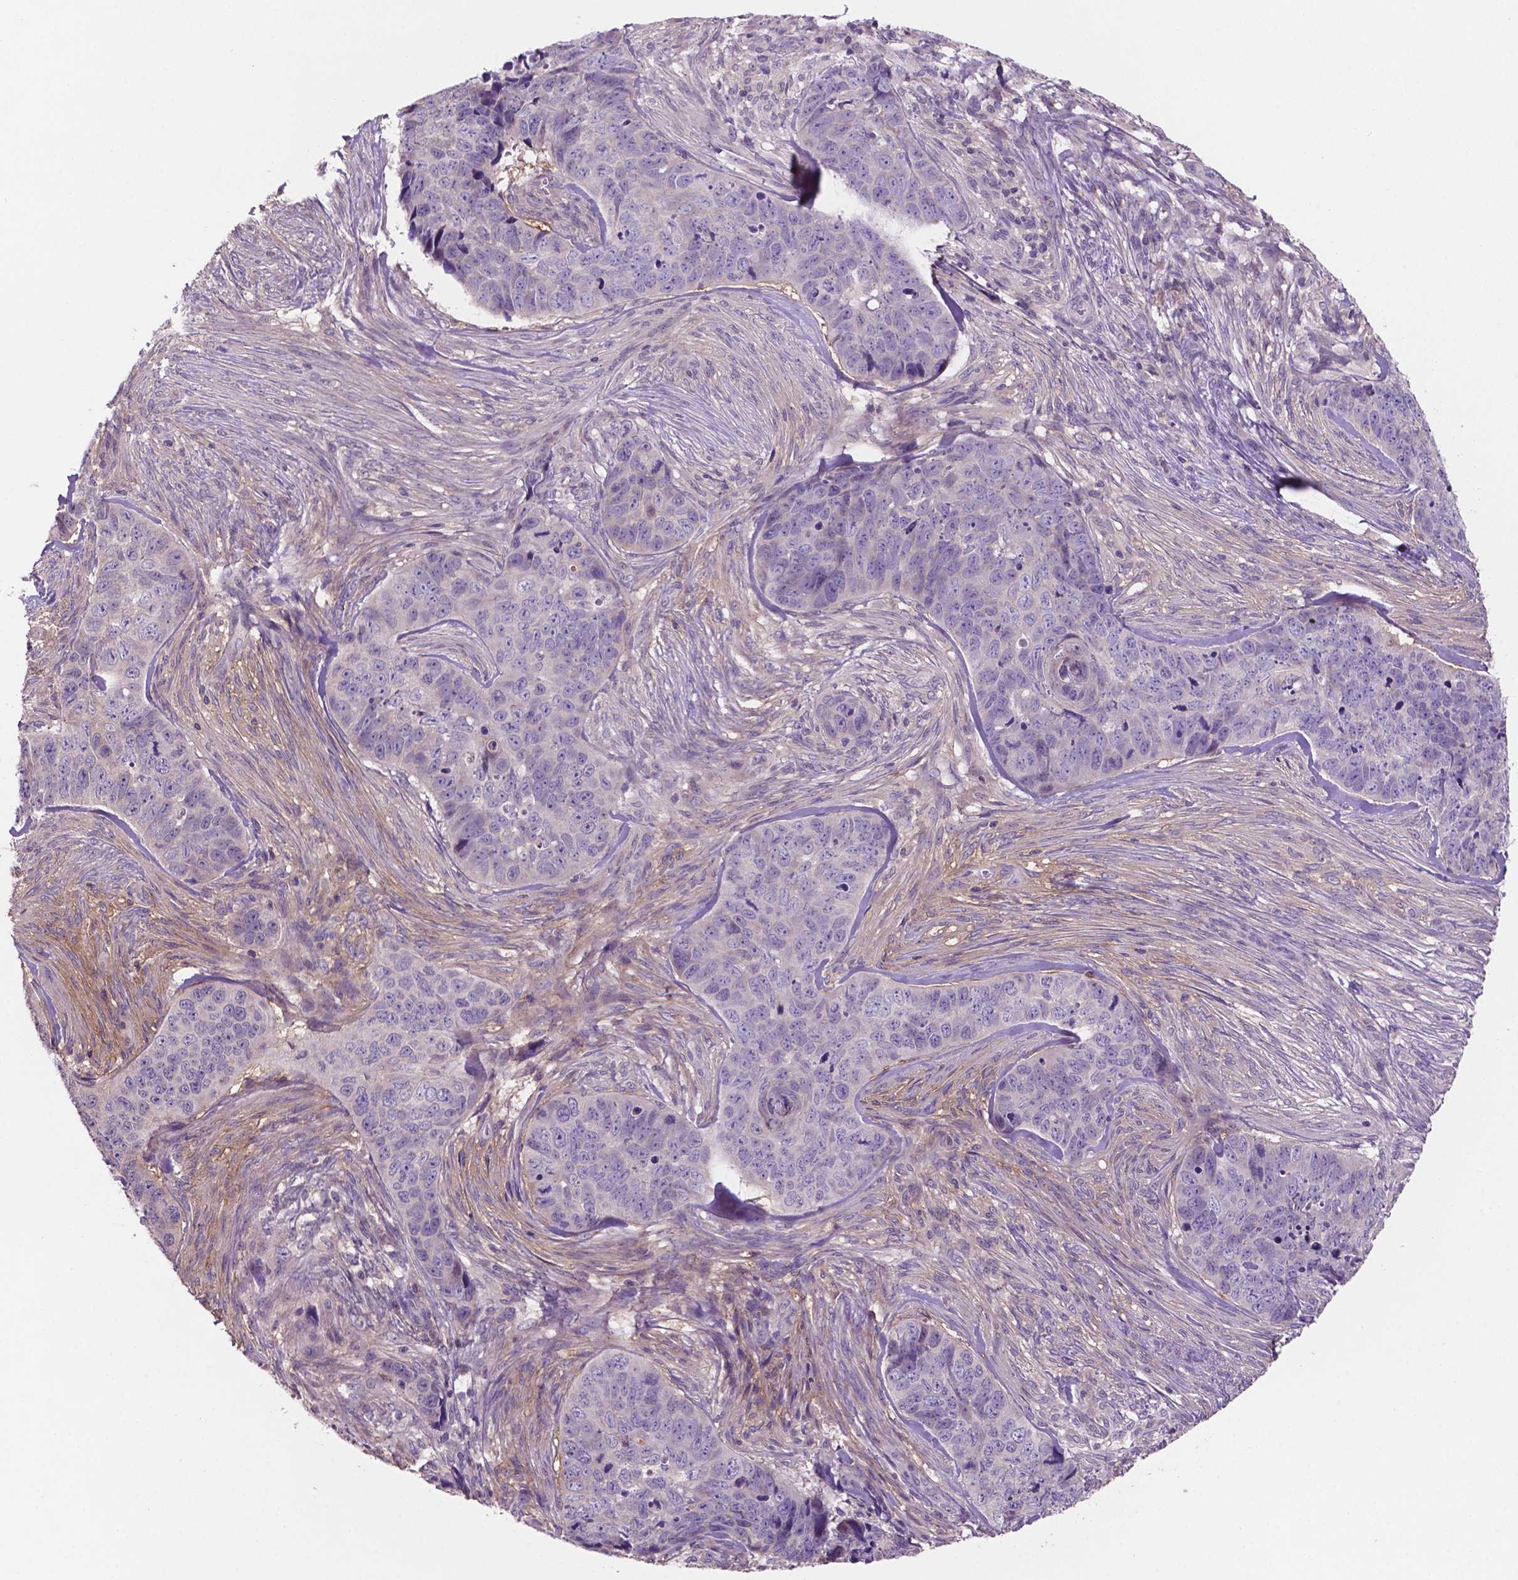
{"staining": {"intensity": "negative", "quantity": "none", "location": "none"}, "tissue": "skin cancer", "cell_type": "Tumor cells", "image_type": "cancer", "snomed": [{"axis": "morphology", "description": "Basal cell carcinoma"}, {"axis": "topography", "description": "Skin"}], "caption": "A histopathology image of skin cancer stained for a protein shows no brown staining in tumor cells.", "gene": "MKRN2OS", "patient": {"sex": "female", "age": 82}}